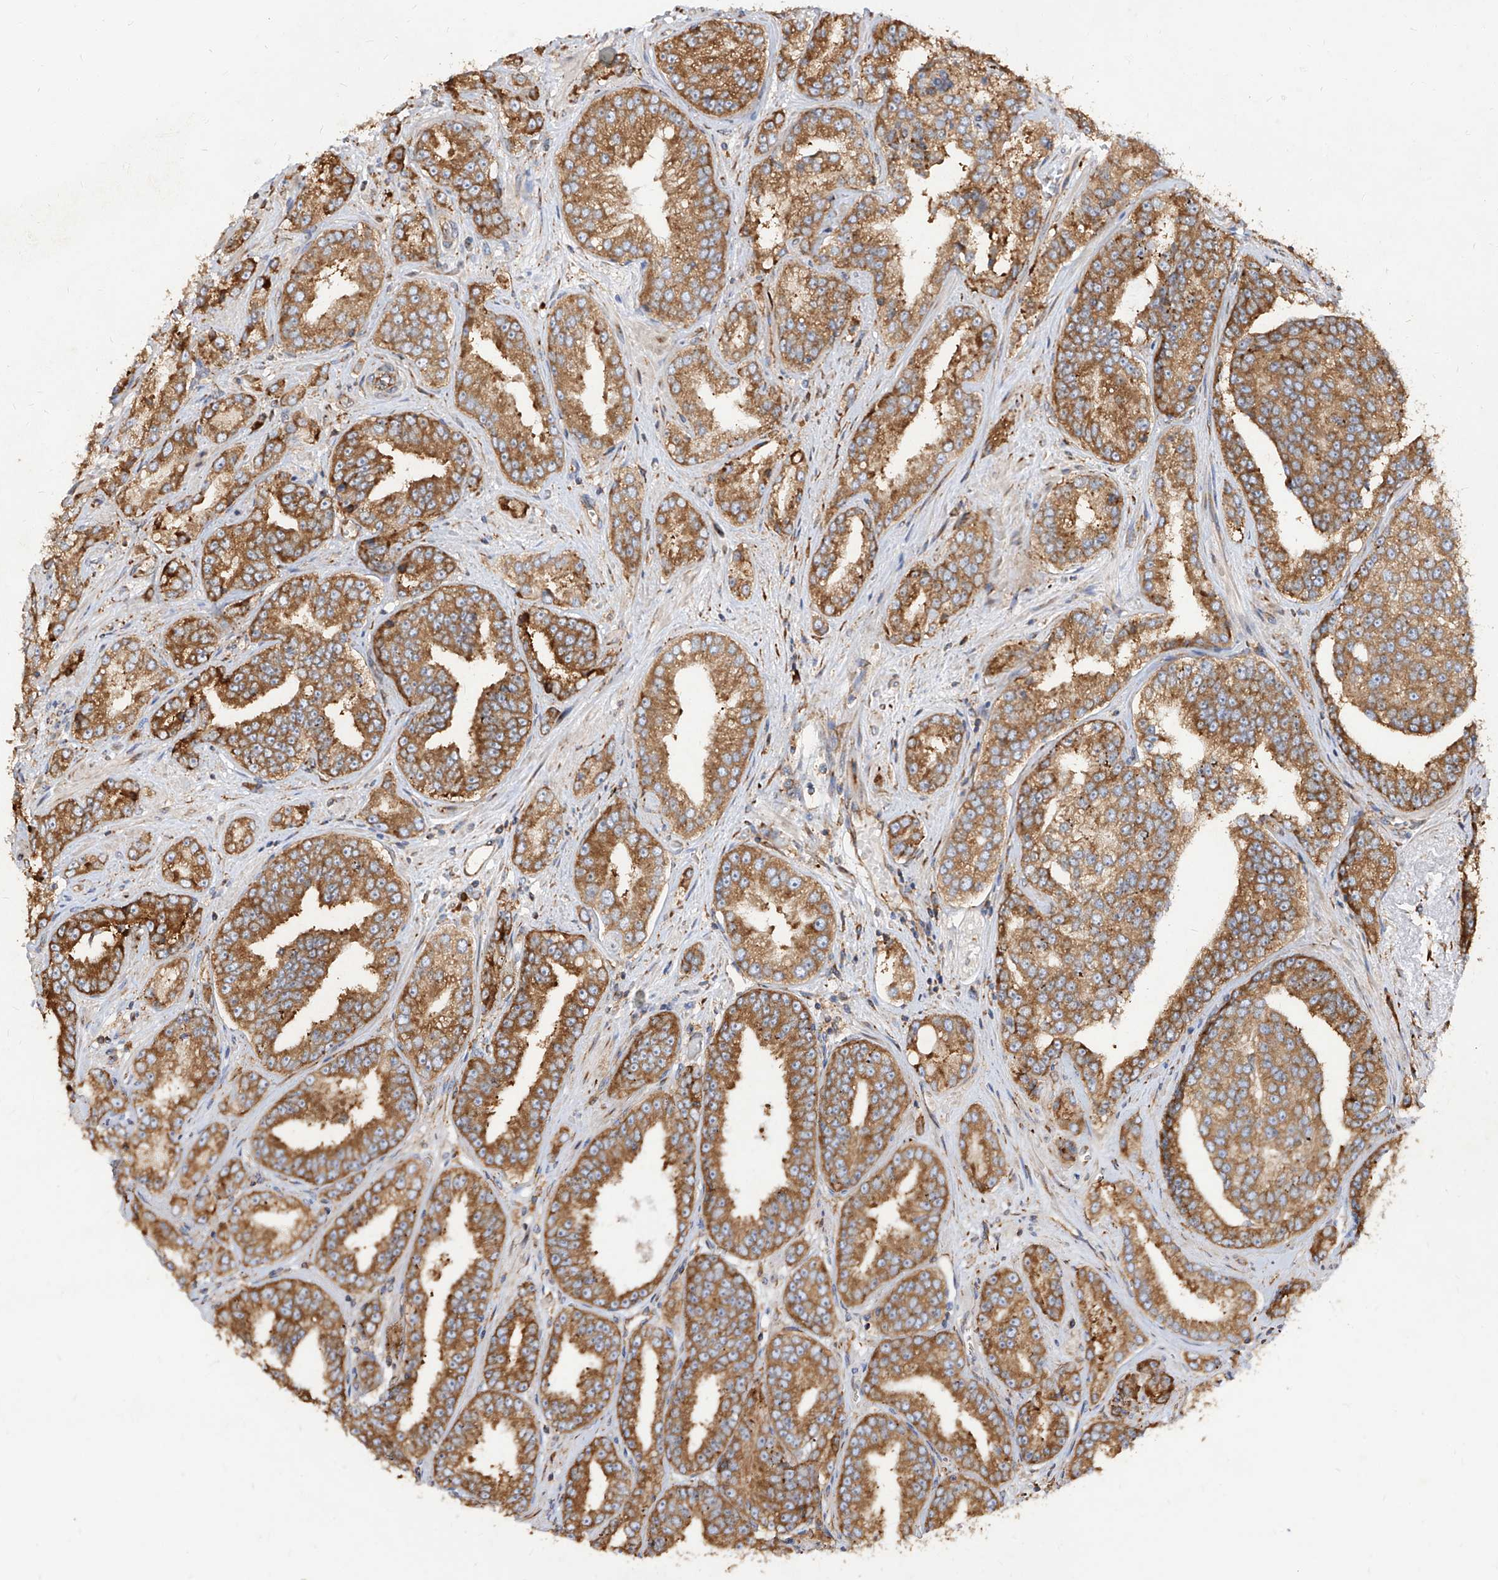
{"staining": {"intensity": "moderate", "quantity": ">75%", "location": "cytoplasmic/membranous"}, "tissue": "prostate cancer", "cell_type": "Tumor cells", "image_type": "cancer", "snomed": [{"axis": "morphology", "description": "Adenocarcinoma, High grade"}, {"axis": "topography", "description": "Prostate"}], "caption": "Protein staining of prostate cancer tissue exhibits moderate cytoplasmic/membranous positivity in approximately >75% of tumor cells. The staining was performed using DAB to visualize the protein expression in brown, while the nuclei were stained in blue with hematoxylin (Magnification: 20x).", "gene": "RPS25", "patient": {"sex": "male", "age": 71}}